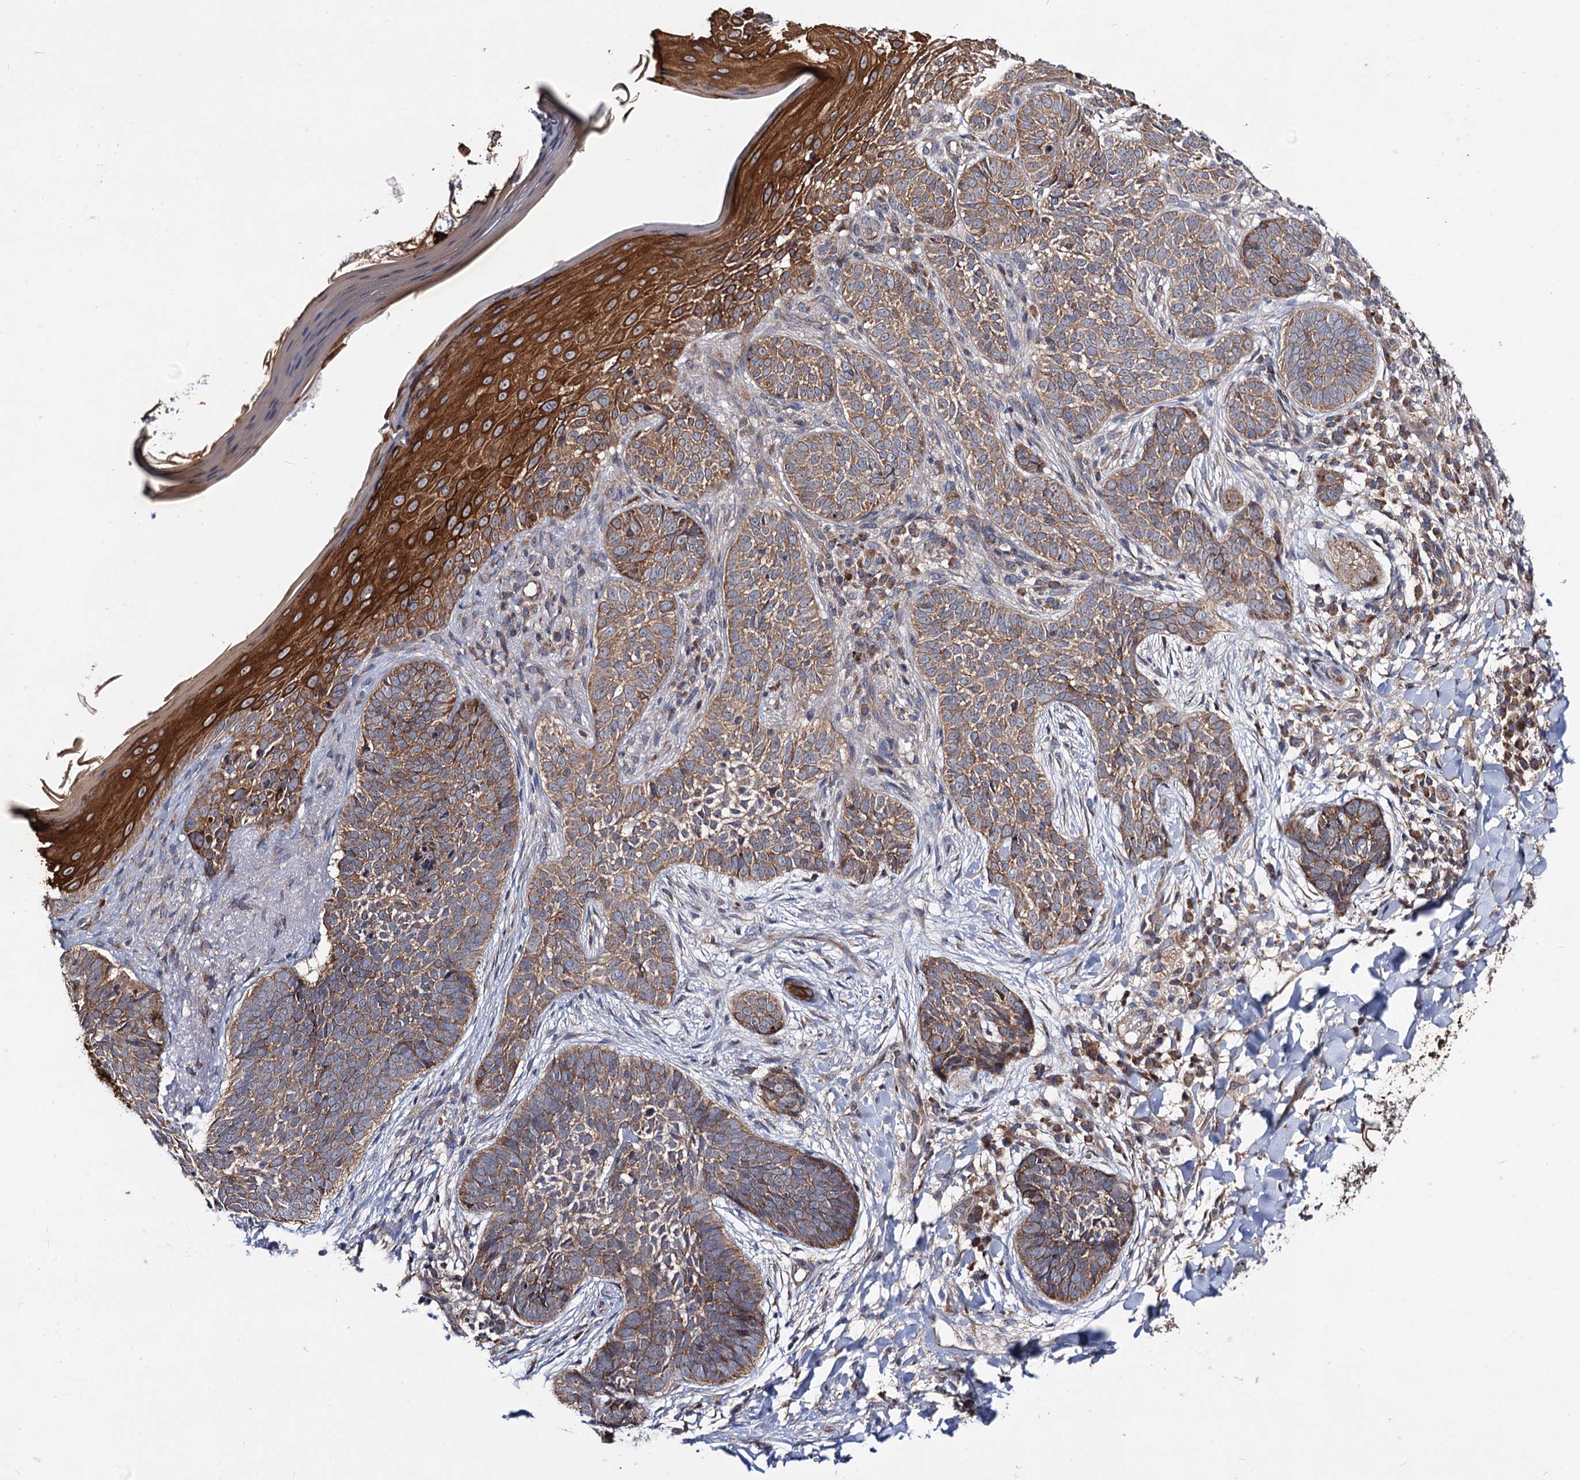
{"staining": {"intensity": "moderate", "quantity": ">75%", "location": "cytoplasmic/membranous"}, "tissue": "skin cancer", "cell_type": "Tumor cells", "image_type": "cancer", "snomed": [{"axis": "morphology", "description": "Basal cell carcinoma"}, {"axis": "topography", "description": "Skin"}], "caption": "Brown immunohistochemical staining in skin cancer (basal cell carcinoma) shows moderate cytoplasmic/membranous expression in about >75% of tumor cells. (Stains: DAB (3,3'-diaminobenzidine) in brown, nuclei in blue, Microscopy: brightfield microscopy at high magnification).", "gene": "DYDC1", "patient": {"sex": "female", "age": 61}}